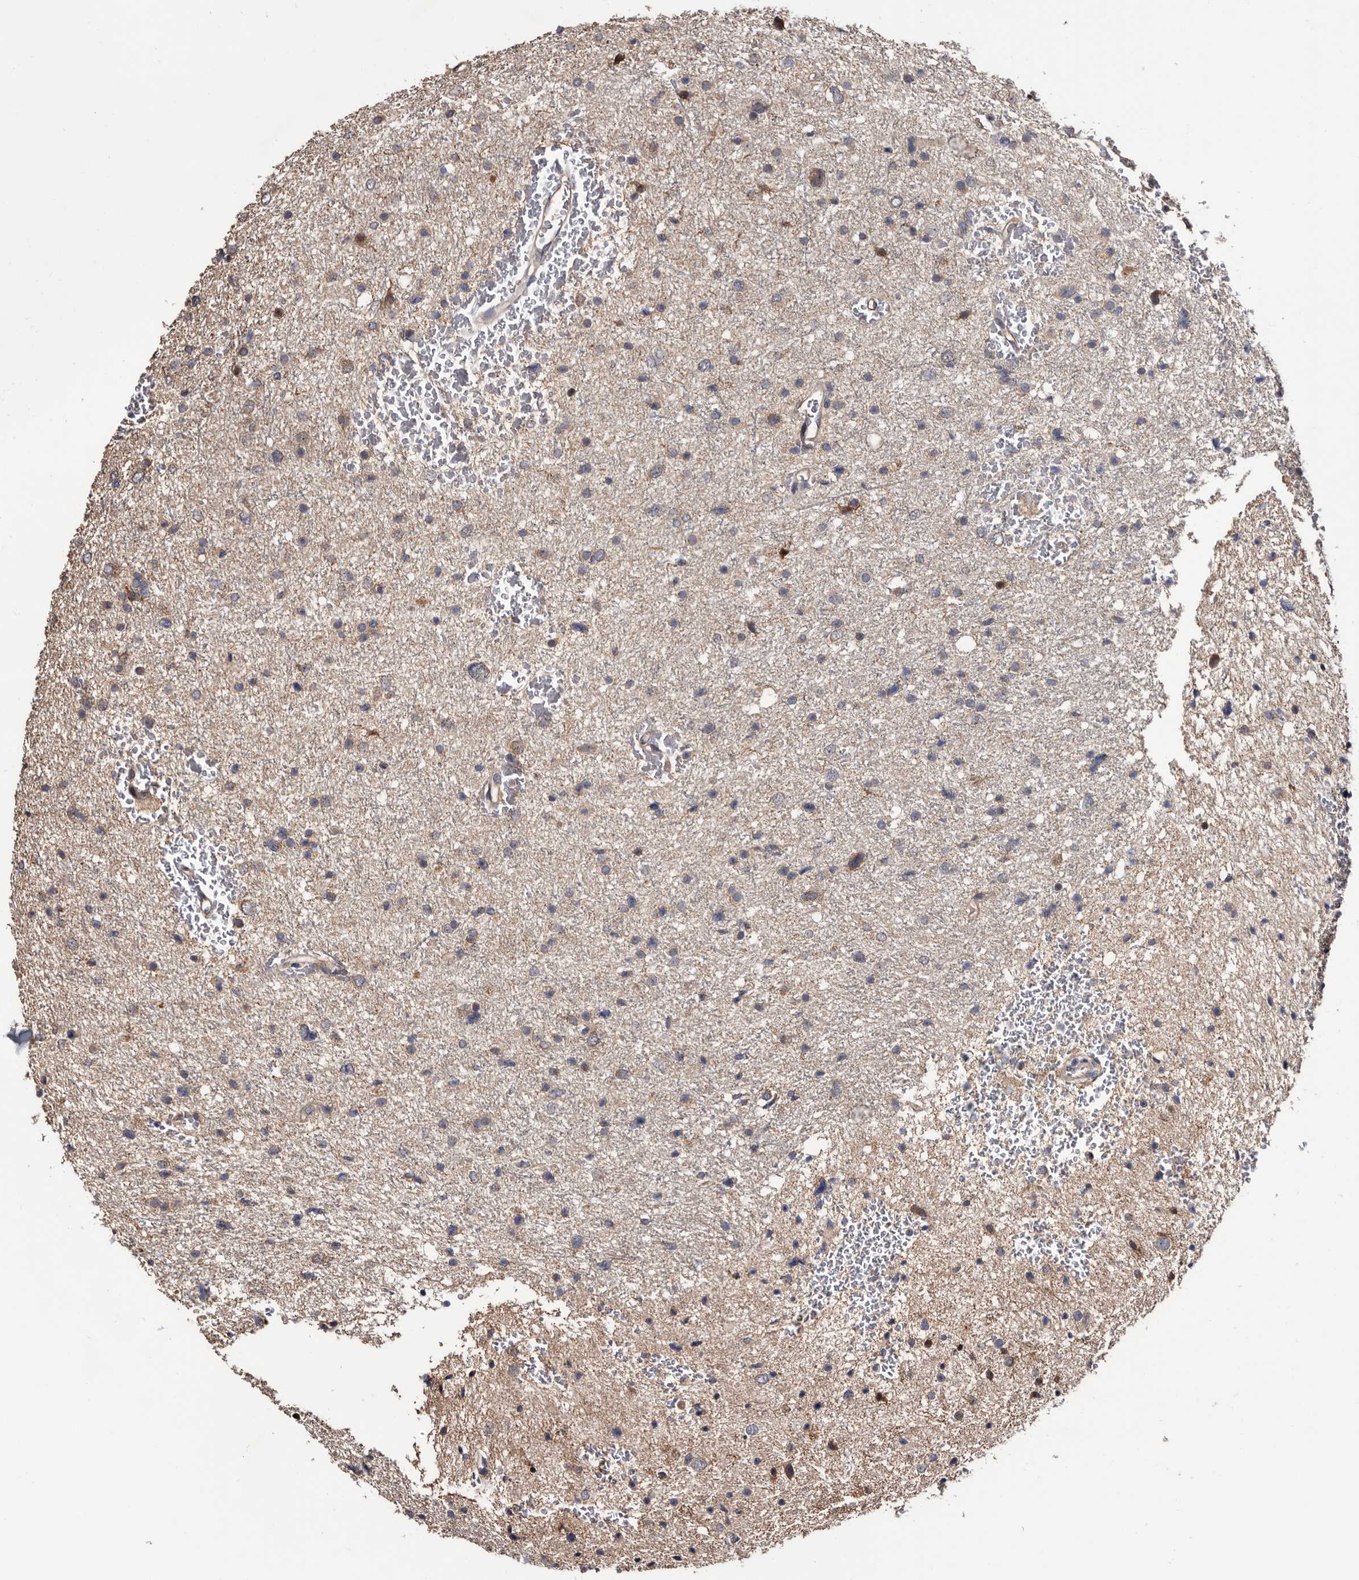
{"staining": {"intensity": "weak", "quantity": "25%-75%", "location": "cytoplasmic/membranous"}, "tissue": "glioma", "cell_type": "Tumor cells", "image_type": "cancer", "snomed": [{"axis": "morphology", "description": "Glioma, malignant, Low grade"}, {"axis": "topography", "description": "Brain"}], "caption": "Immunohistochemical staining of human glioma shows weak cytoplasmic/membranous protein staining in about 25%-75% of tumor cells.", "gene": "TTI2", "patient": {"sex": "female", "age": 37}}